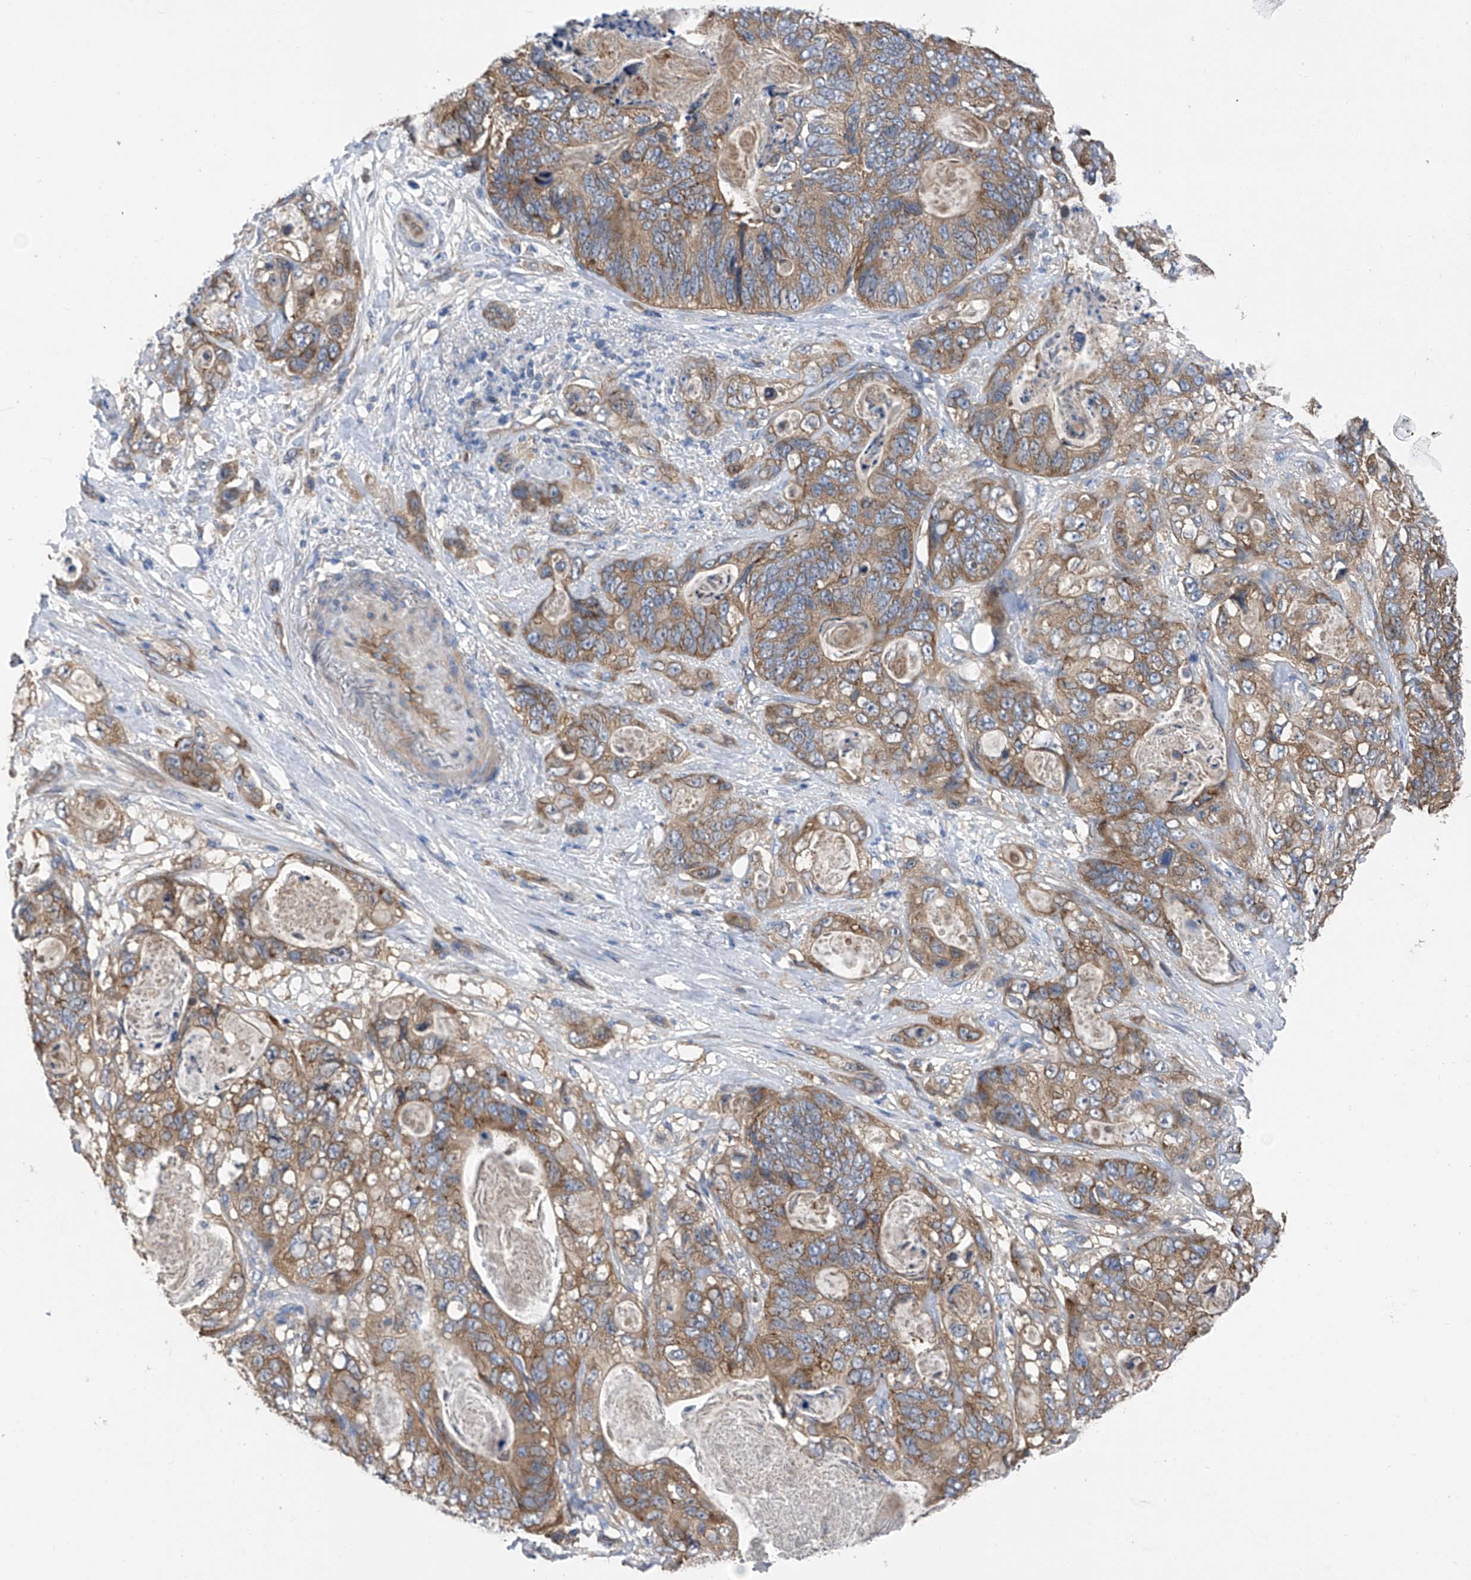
{"staining": {"intensity": "moderate", "quantity": ">75%", "location": "cytoplasmic/membranous"}, "tissue": "stomach cancer", "cell_type": "Tumor cells", "image_type": "cancer", "snomed": [{"axis": "morphology", "description": "Normal tissue, NOS"}, {"axis": "morphology", "description": "Adenocarcinoma, NOS"}, {"axis": "topography", "description": "Stomach"}], "caption": "Protein staining exhibits moderate cytoplasmic/membranous staining in approximately >75% of tumor cells in adenocarcinoma (stomach). (brown staining indicates protein expression, while blue staining denotes nuclei).", "gene": "PTK2", "patient": {"sex": "female", "age": 89}}